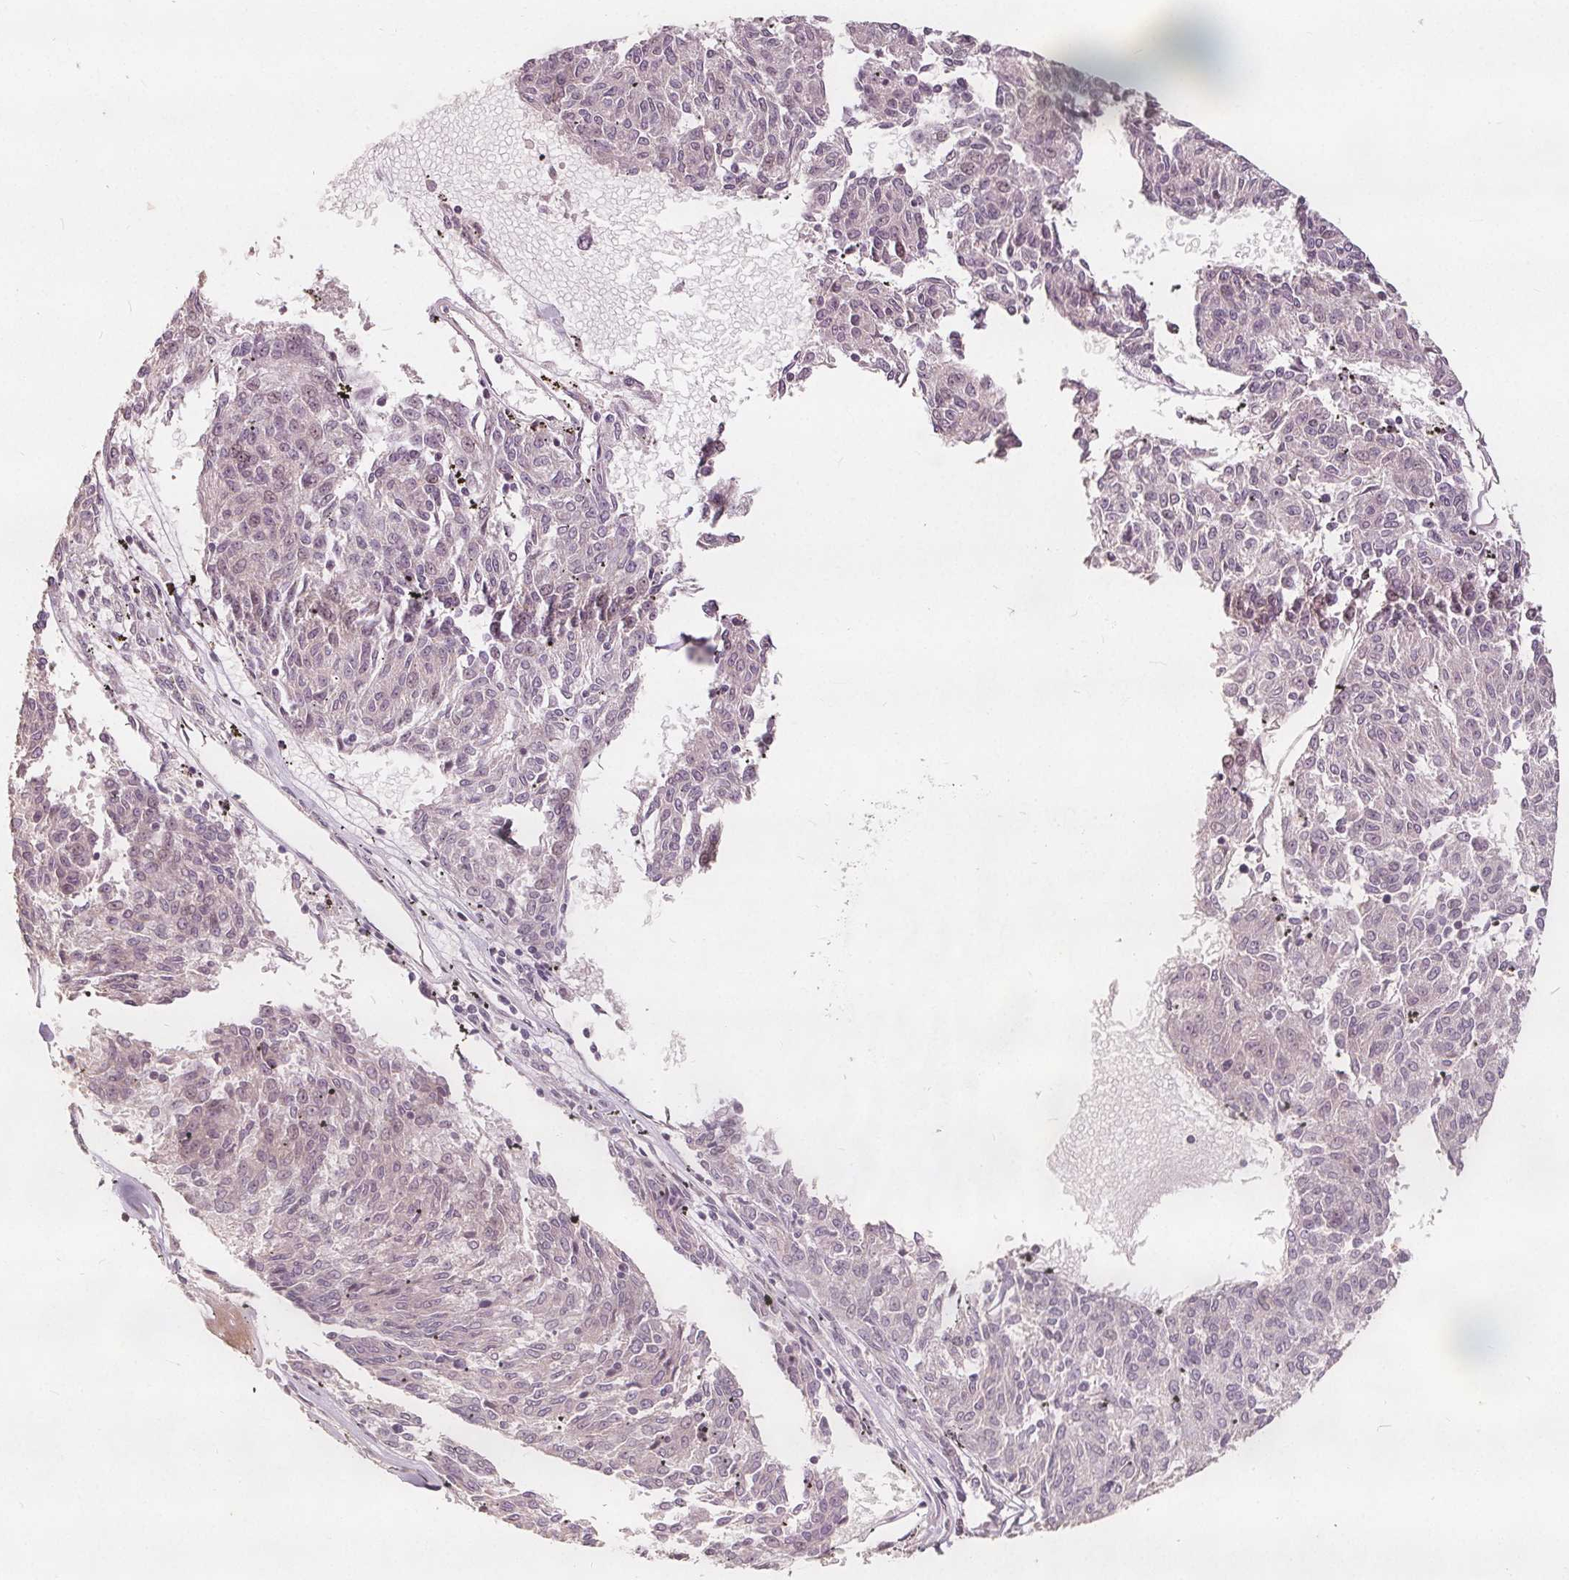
{"staining": {"intensity": "negative", "quantity": "none", "location": "none"}, "tissue": "melanoma", "cell_type": "Tumor cells", "image_type": "cancer", "snomed": [{"axis": "morphology", "description": "Malignant melanoma, NOS"}, {"axis": "topography", "description": "Skin"}], "caption": "Tumor cells show no significant protein staining in malignant melanoma.", "gene": "PTPRT", "patient": {"sex": "female", "age": 72}}